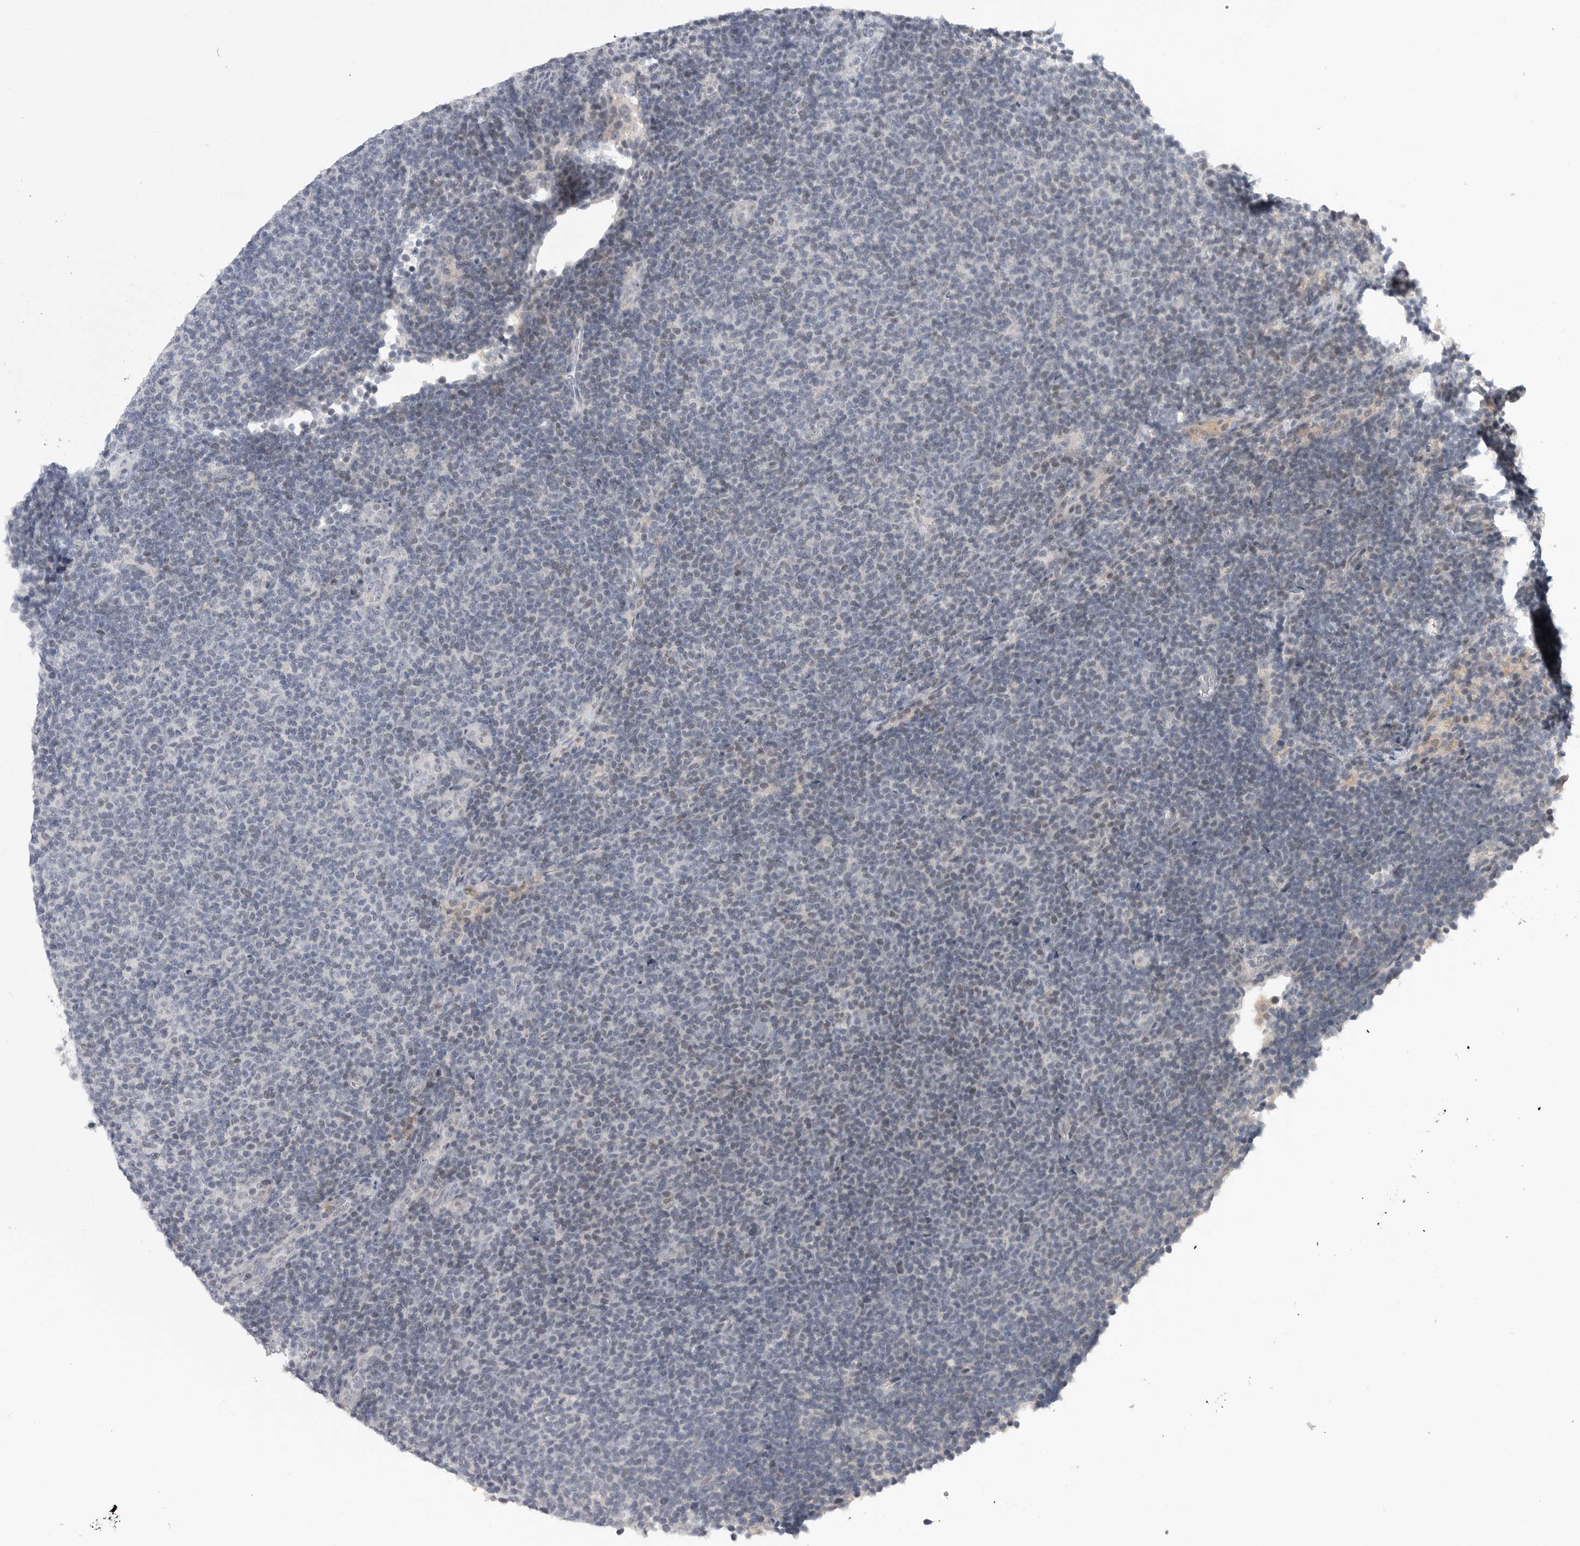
{"staining": {"intensity": "weak", "quantity": "<25%", "location": "nuclear"}, "tissue": "lymphoma", "cell_type": "Tumor cells", "image_type": "cancer", "snomed": [{"axis": "morphology", "description": "Malignant lymphoma, non-Hodgkin's type, Low grade"}, {"axis": "topography", "description": "Lymph node"}], "caption": "Human malignant lymphoma, non-Hodgkin's type (low-grade) stained for a protein using immunohistochemistry (IHC) reveals no staining in tumor cells.", "gene": "FBXO43", "patient": {"sex": "male", "age": 66}}